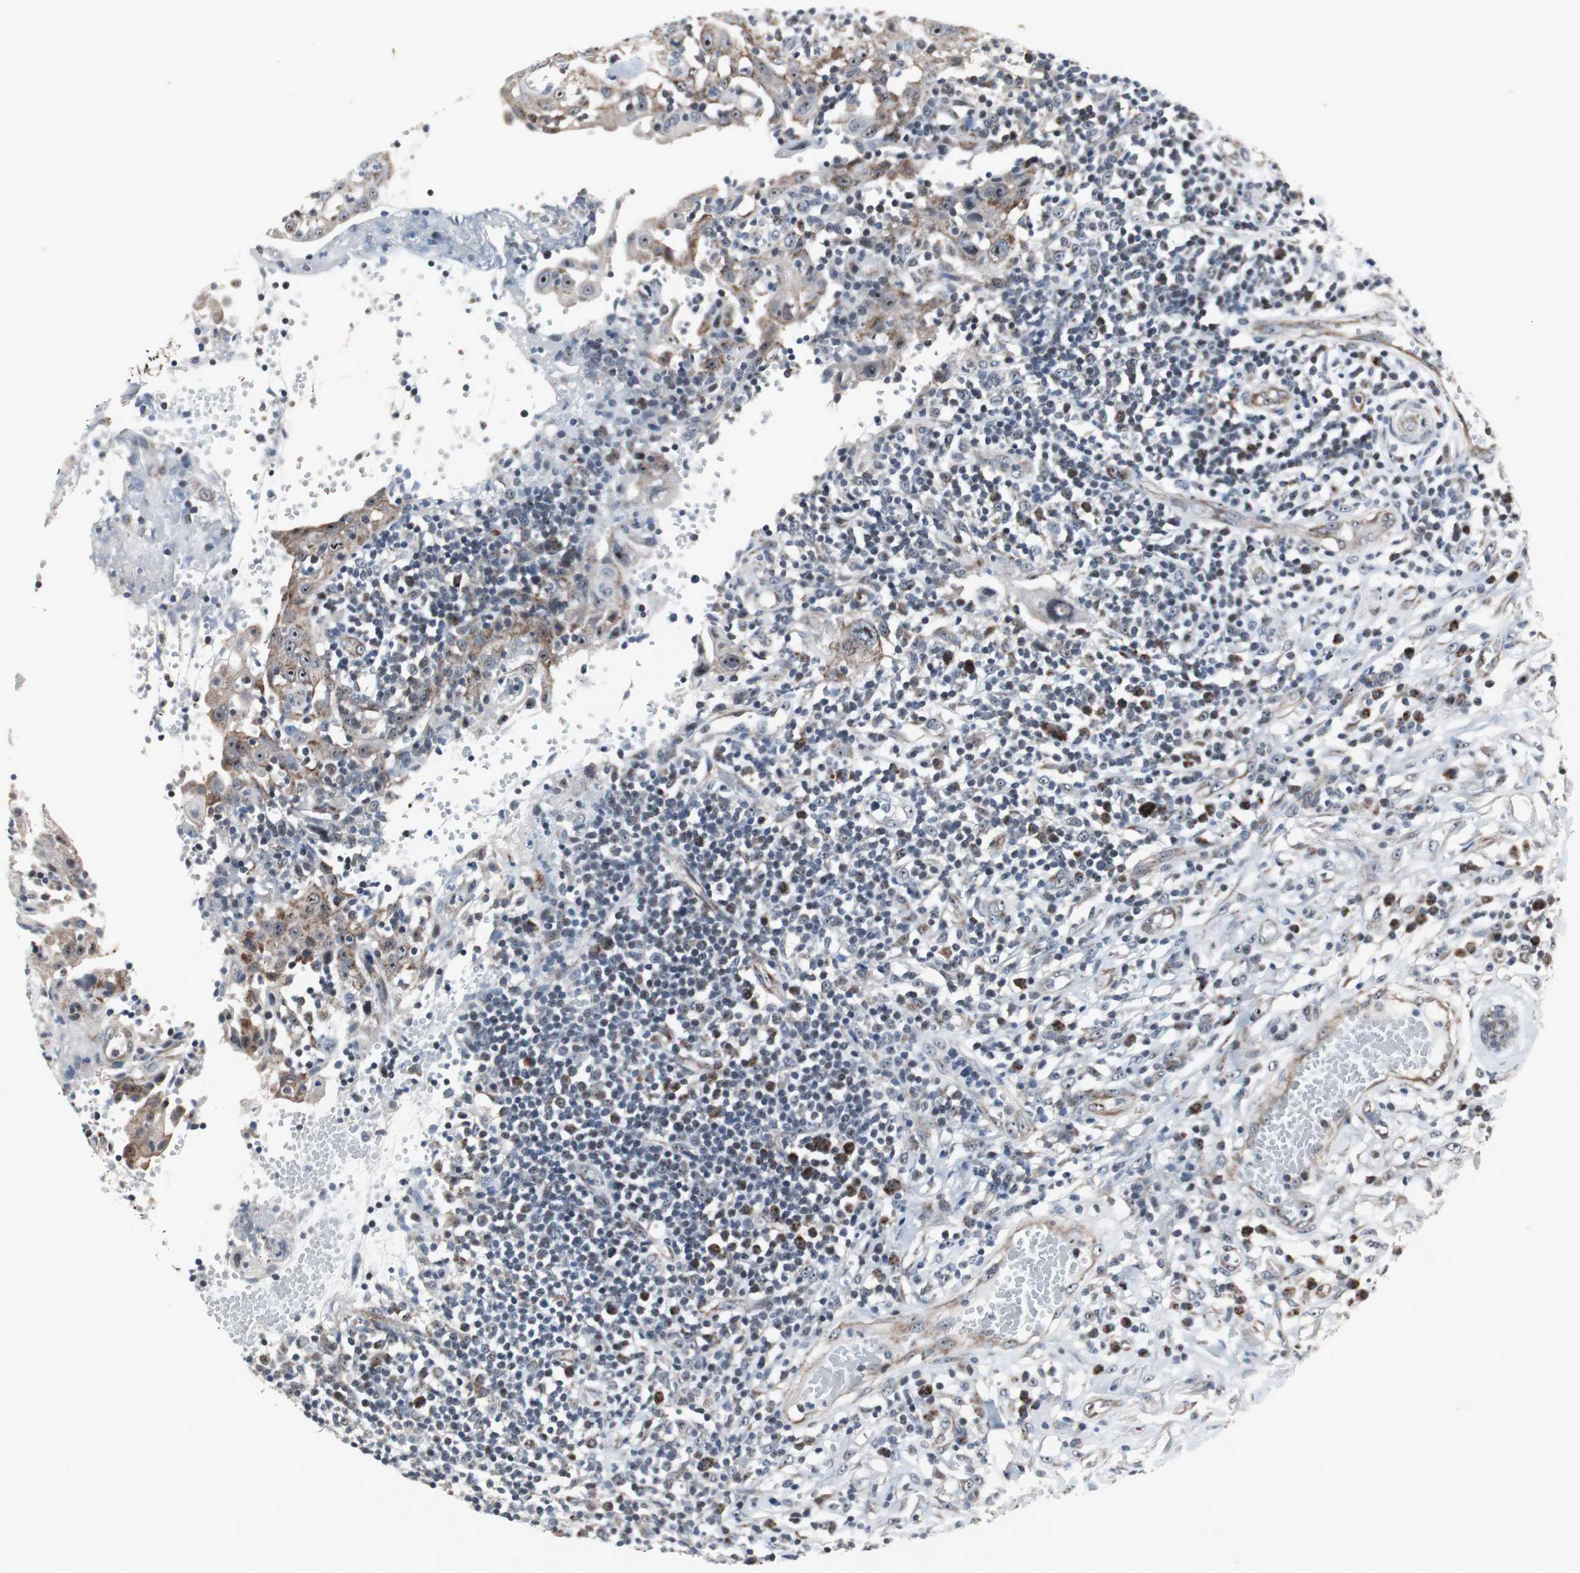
{"staining": {"intensity": "moderate", "quantity": "25%-75%", "location": "cytoplasmic/membranous"}, "tissue": "thyroid cancer", "cell_type": "Tumor cells", "image_type": "cancer", "snomed": [{"axis": "morphology", "description": "Carcinoma, NOS"}, {"axis": "topography", "description": "Thyroid gland"}], "caption": "This photomicrograph exhibits thyroid carcinoma stained with IHC to label a protein in brown. The cytoplasmic/membranous of tumor cells show moderate positivity for the protein. Nuclei are counter-stained blue.", "gene": "MRPL40", "patient": {"sex": "female", "age": 77}}